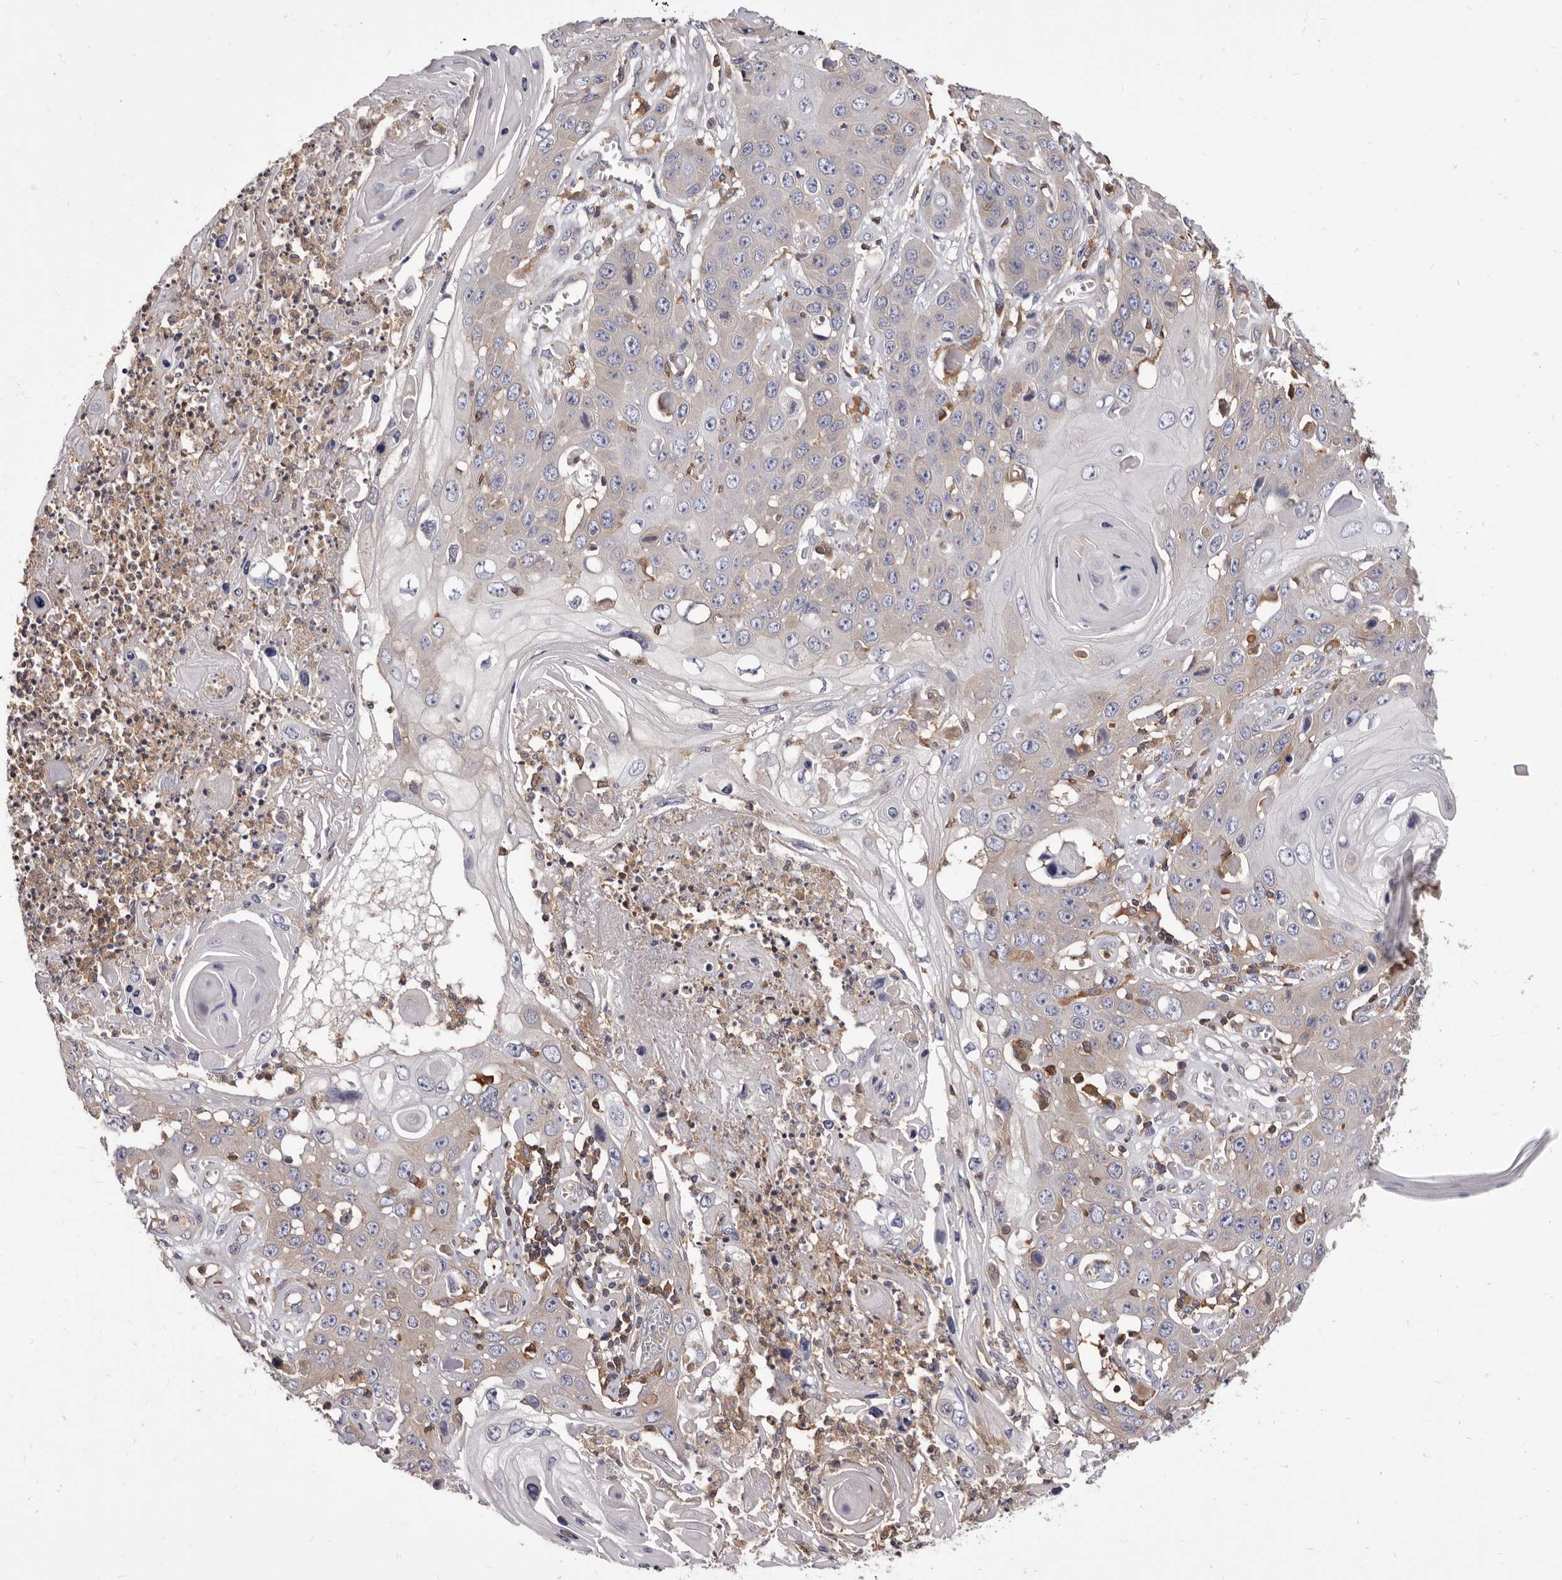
{"staining": {"intensity": "negative", "quantity": "none", "location": "none"}, "tissue": "skin cancer", "cell_type": "Tumor cells", "image_type": "cancer", "snomed": [{"axis": "morphology", "description": "Squamous cell carcinoma, NOS"}, {"axis": "topography", "description": "Skin"}], "caption": "The histopathology image shows no significant positivity in tumor cells of skin squamous cell carcinoma.", "gene": "NIBAN1", "patient": {"sex": "male", "age": 55}}